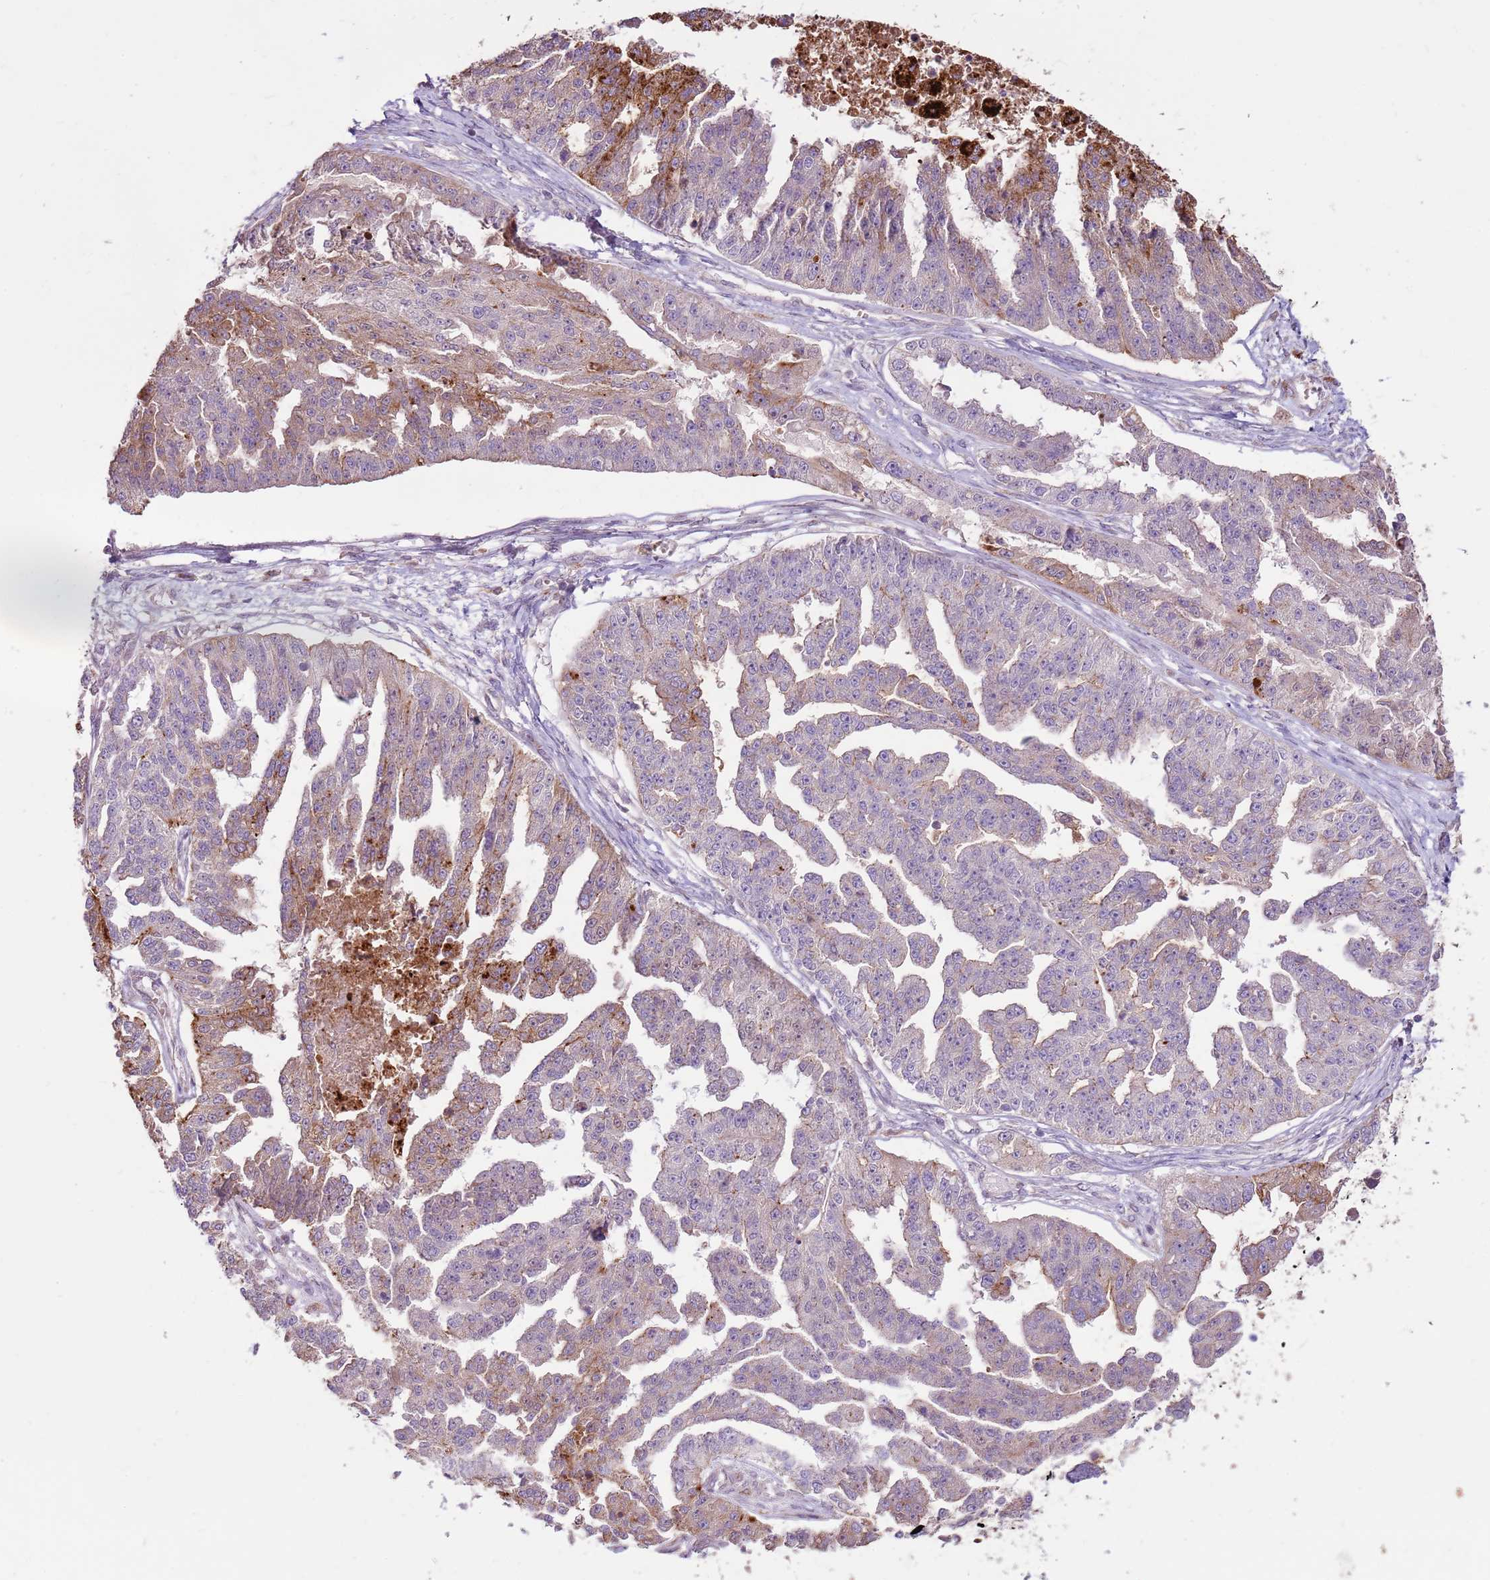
{"staining": {"intensity": "weak", "quantity": "25%-75%", "location": "cytoplasmic/membranous"}, "tissue": "ovarian cancer", "cell_type": "Tumor cells", "image_type": "cancer", "snomed": [{"axis": "morphology", "description": "Cystadenocarcinoma, serous, NOS"}, {"axis": "topography", "description": "Ovary"}], "caption": "Weak cytoplasmic/membranous staining for a protein is seen in approximately 25%-75% of tumor cells of ovarian serous cystadenocarcinoma using immunohistochemistry.", "gene": "LGI4", "patient": {"sex": "female", "age": 58}}